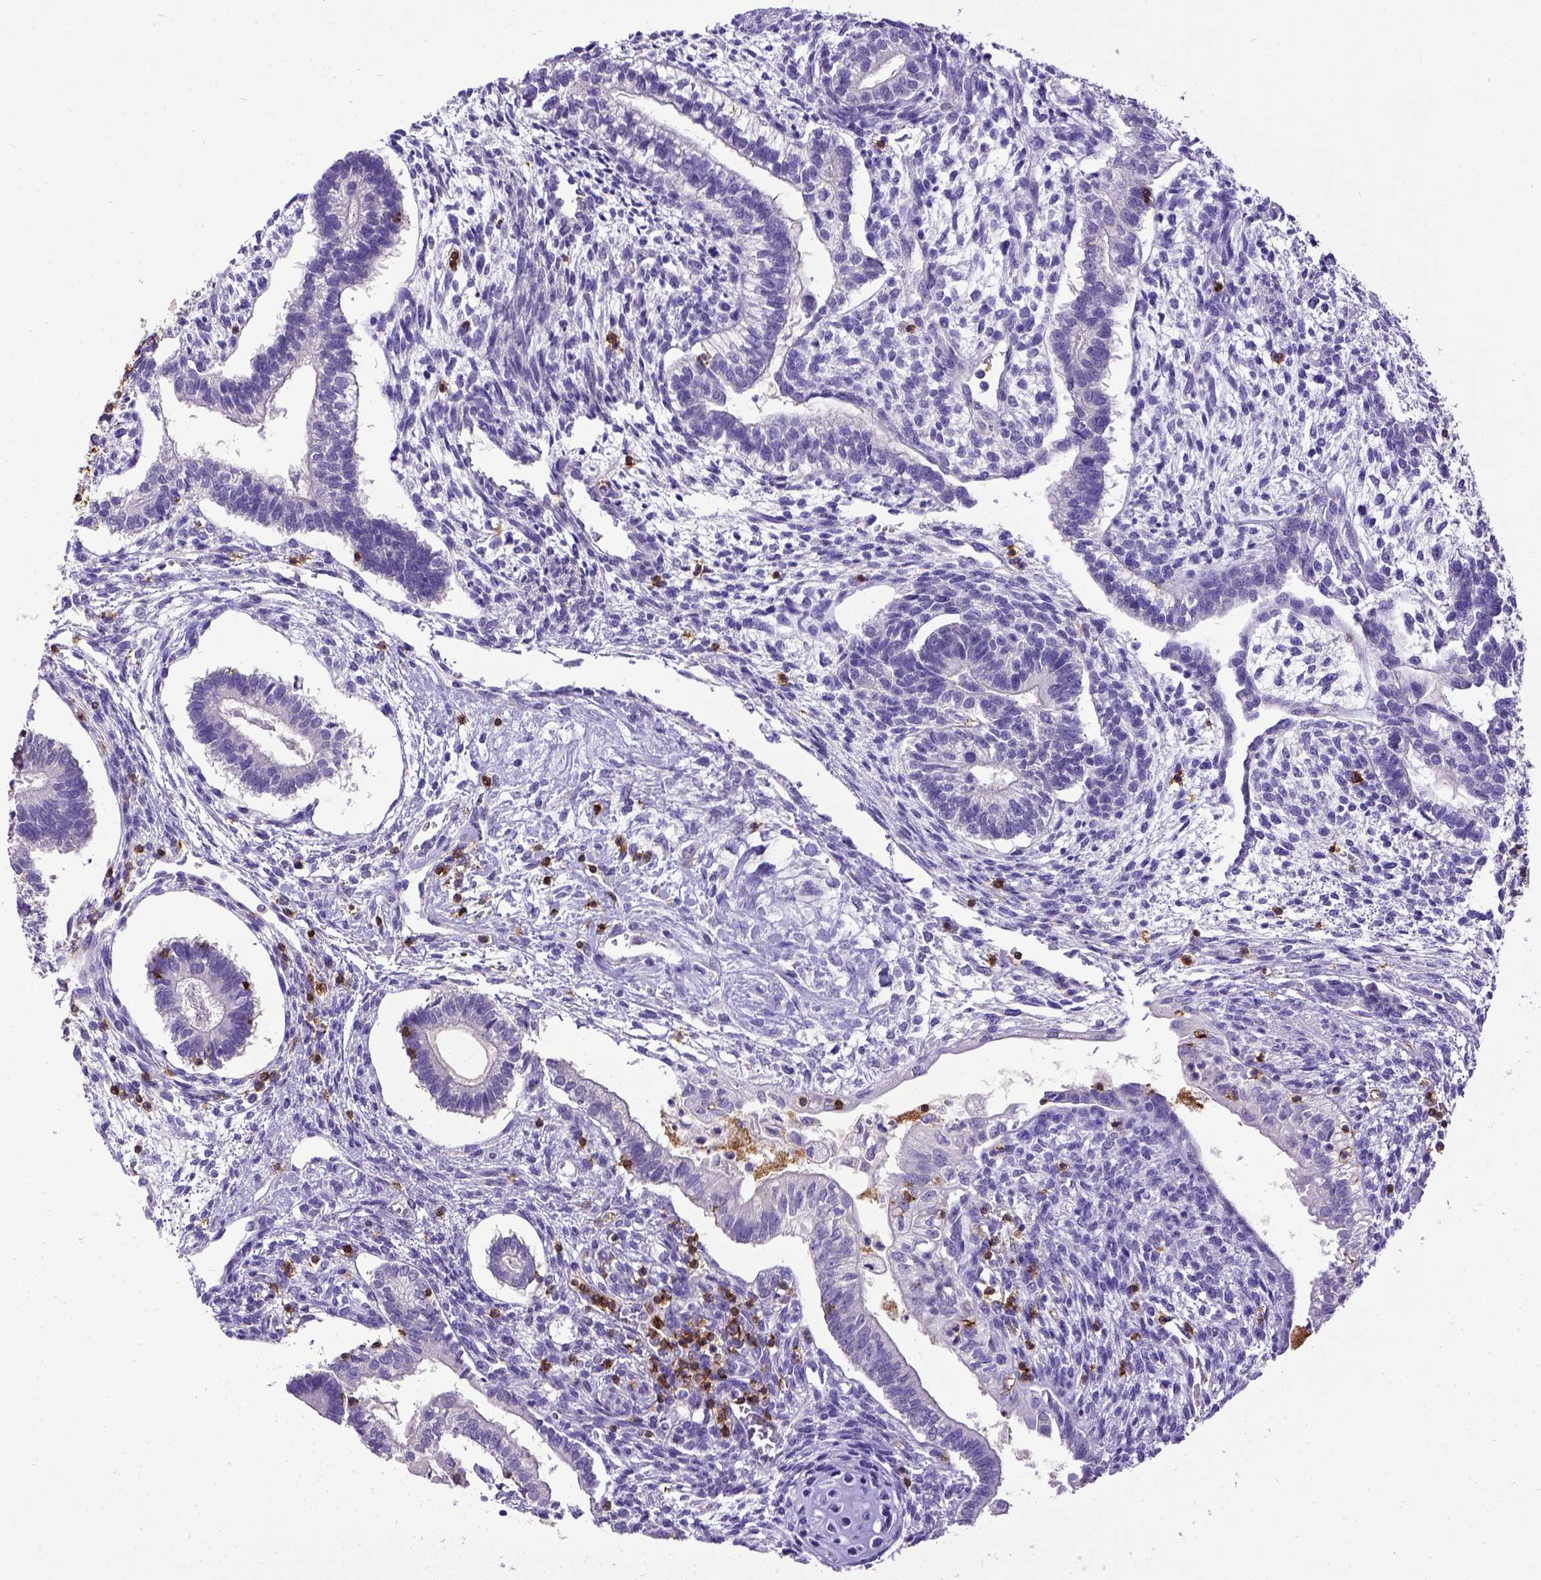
{"staining": {"intensity": "negative", "quantity": "none", "location": "none"}, "tissue": "testis cancer", "cell_type": "Tumor cells", "image_type": "cancer", "snomed": [{"axis": "morphology", "description": "Carcinoma, Embryonal, NOS"}, {"axis": "topography", "description": "Testis"}], "caption": "Histopathology image shows no significant protein expression in tumor cells of testis cancer (embryonal carcinoma).", "gene": "CD3E", "patient": {"sex": "male", "age": 37}}